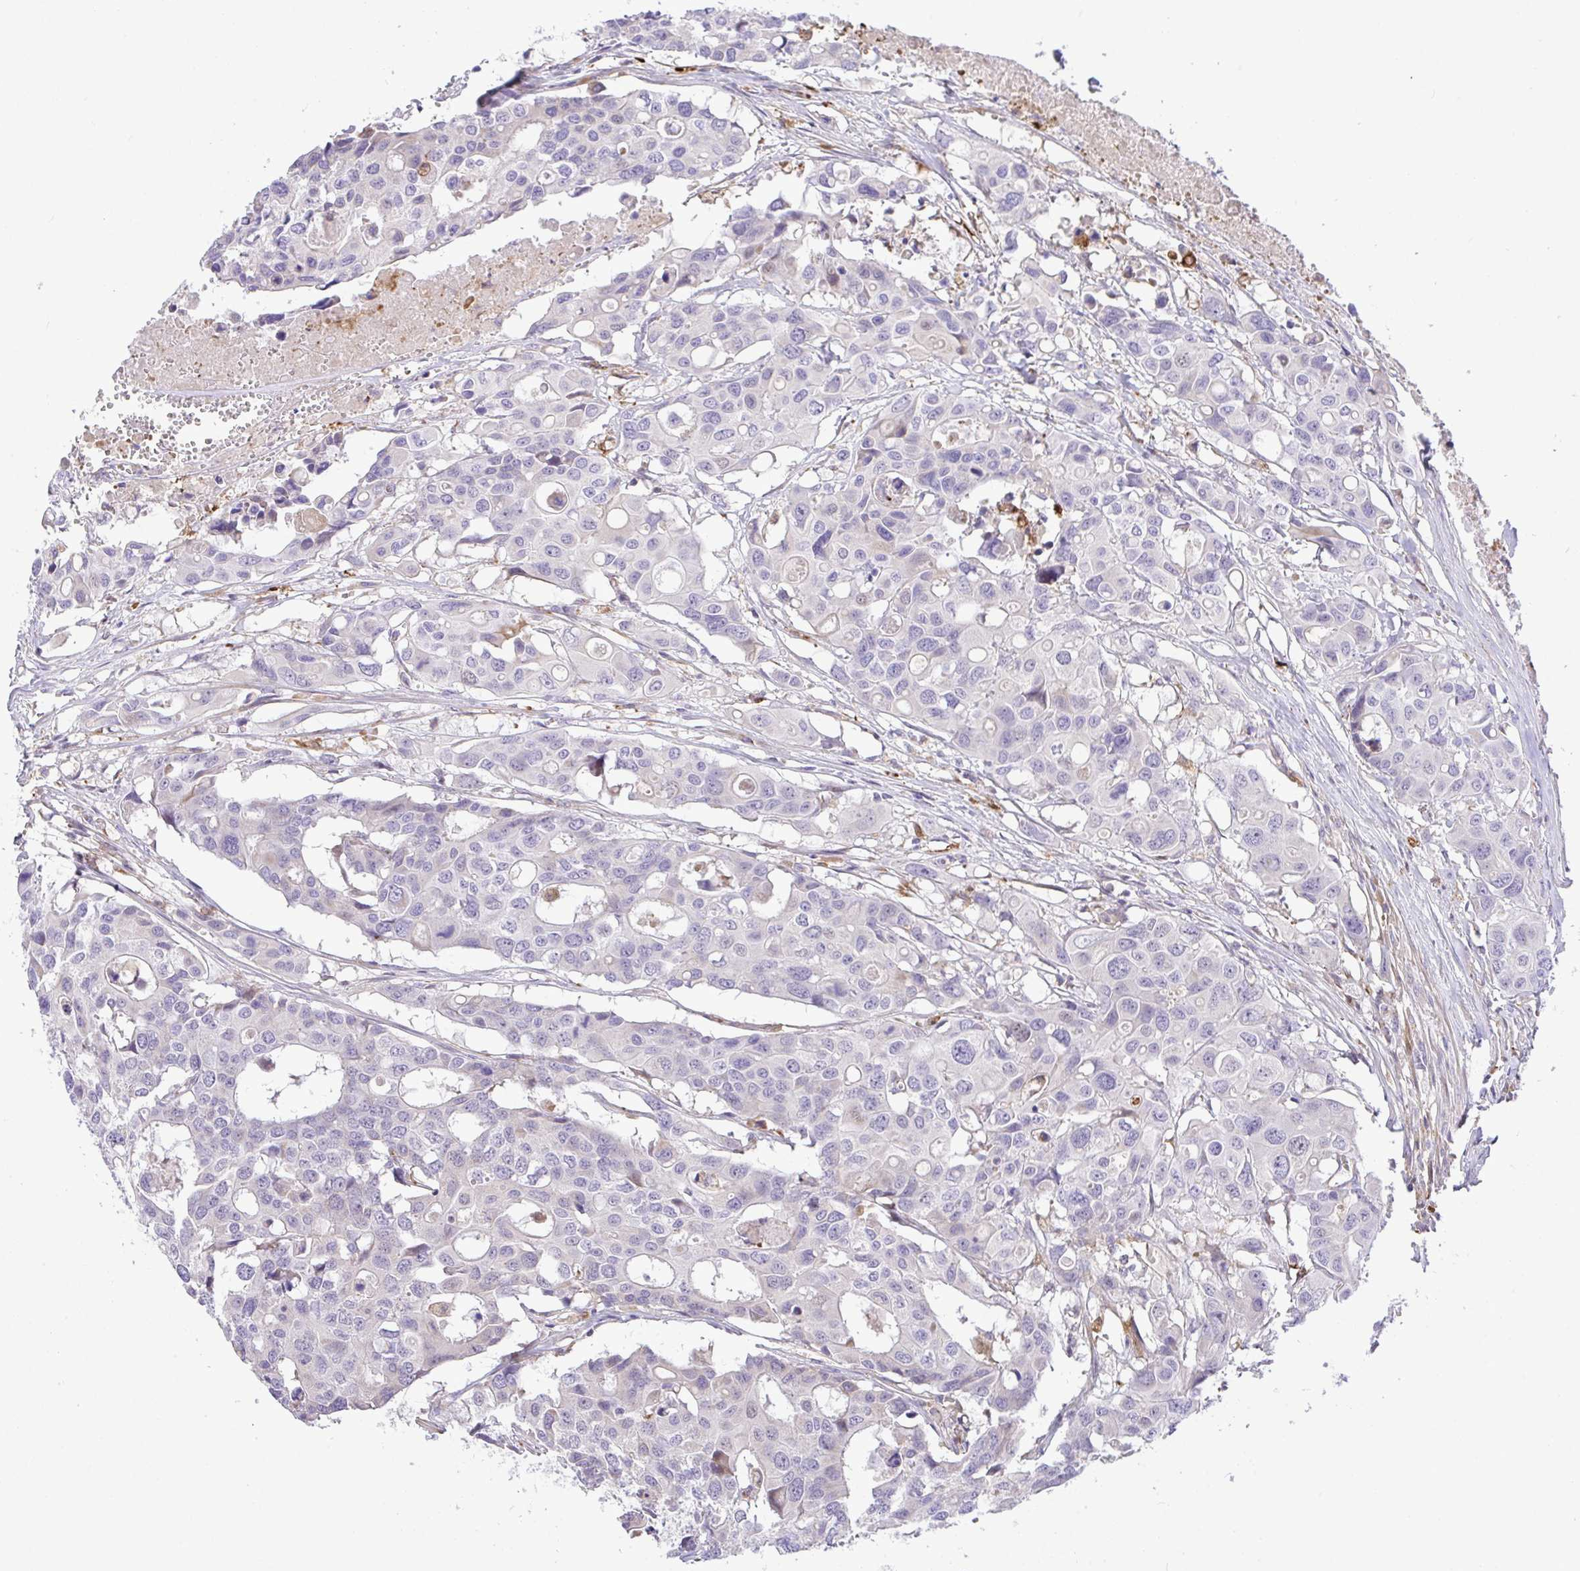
{"staining": {"intensity": "negative", "quantity": "none", "location": "none"}, "tissue": "colorectal cancer", "cell_type": "Tumor cells", "image_type": "cancer", "snomed": [{"axis": "morphology", "description": "Adenocarcinoma, NOS"}, {"axis": "topography", "description": "Colon"}], "caption": "A high-resolution image shows immunohistochemistry staining of adenocarcinoma (colorectal), which reveals no significant expression in tumor cells.", "gene": "GRID2", "patient": {"sex": "male", "age": 77}}